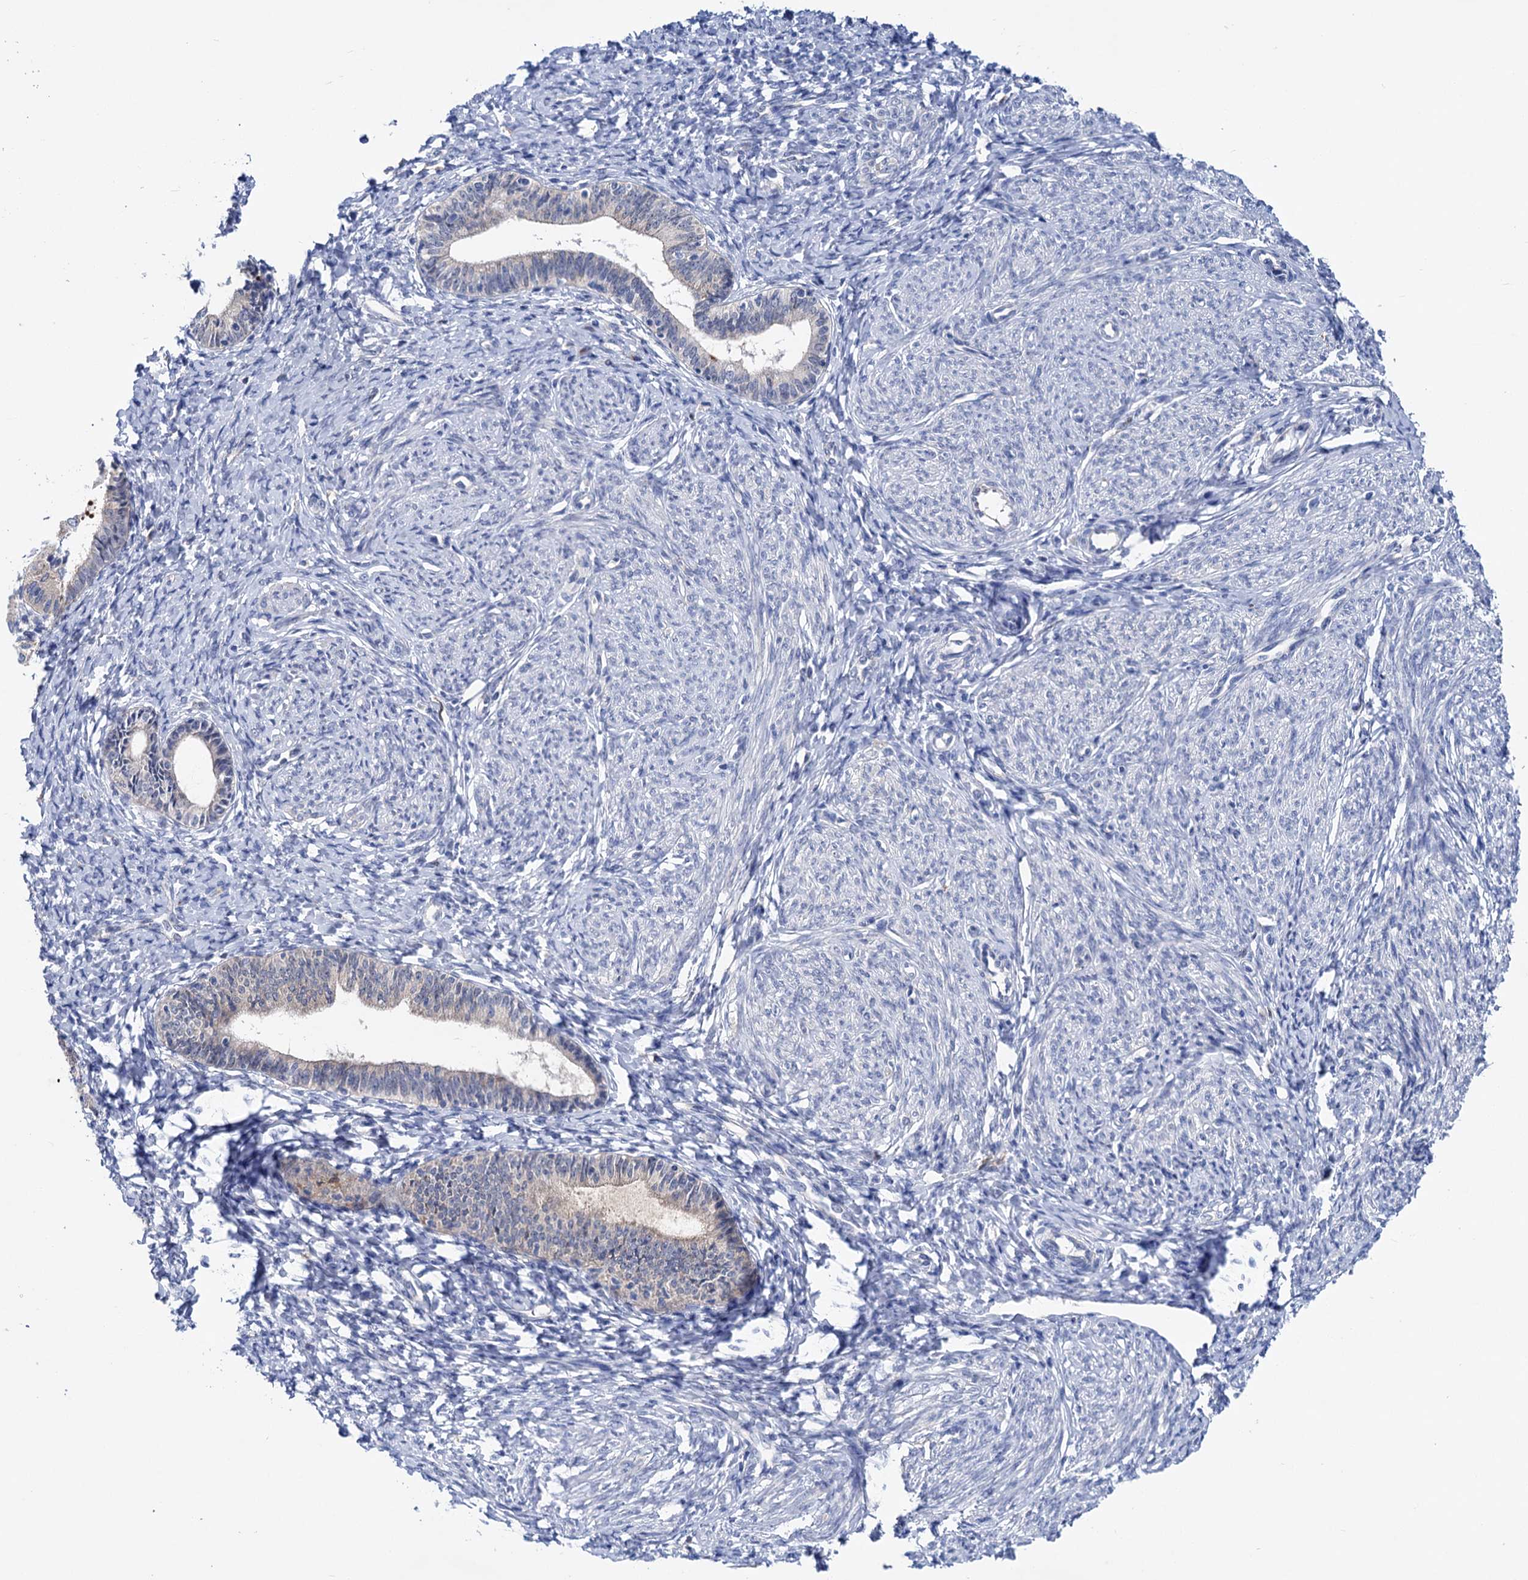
{"staining": {"intensity": "negative", "quantity": "none", "location": "none"}, "tissue": "endometrium", "cell_type": "Cells in endometrial stroma", "image_type": "normal", "snomed": [{"axis": "morphology", "description": "Normal tissue, NOS"}, {"axis": "topography", "description": "Endometrium"}], "caption": "This is an immunohistochemistry (IHC) photomicrograph of unremarkable human endometrium. There is no expression in cells in endometrial stroma.", "gene": "ZNRD2", "patient": {"sex": "female", "age": 72}}